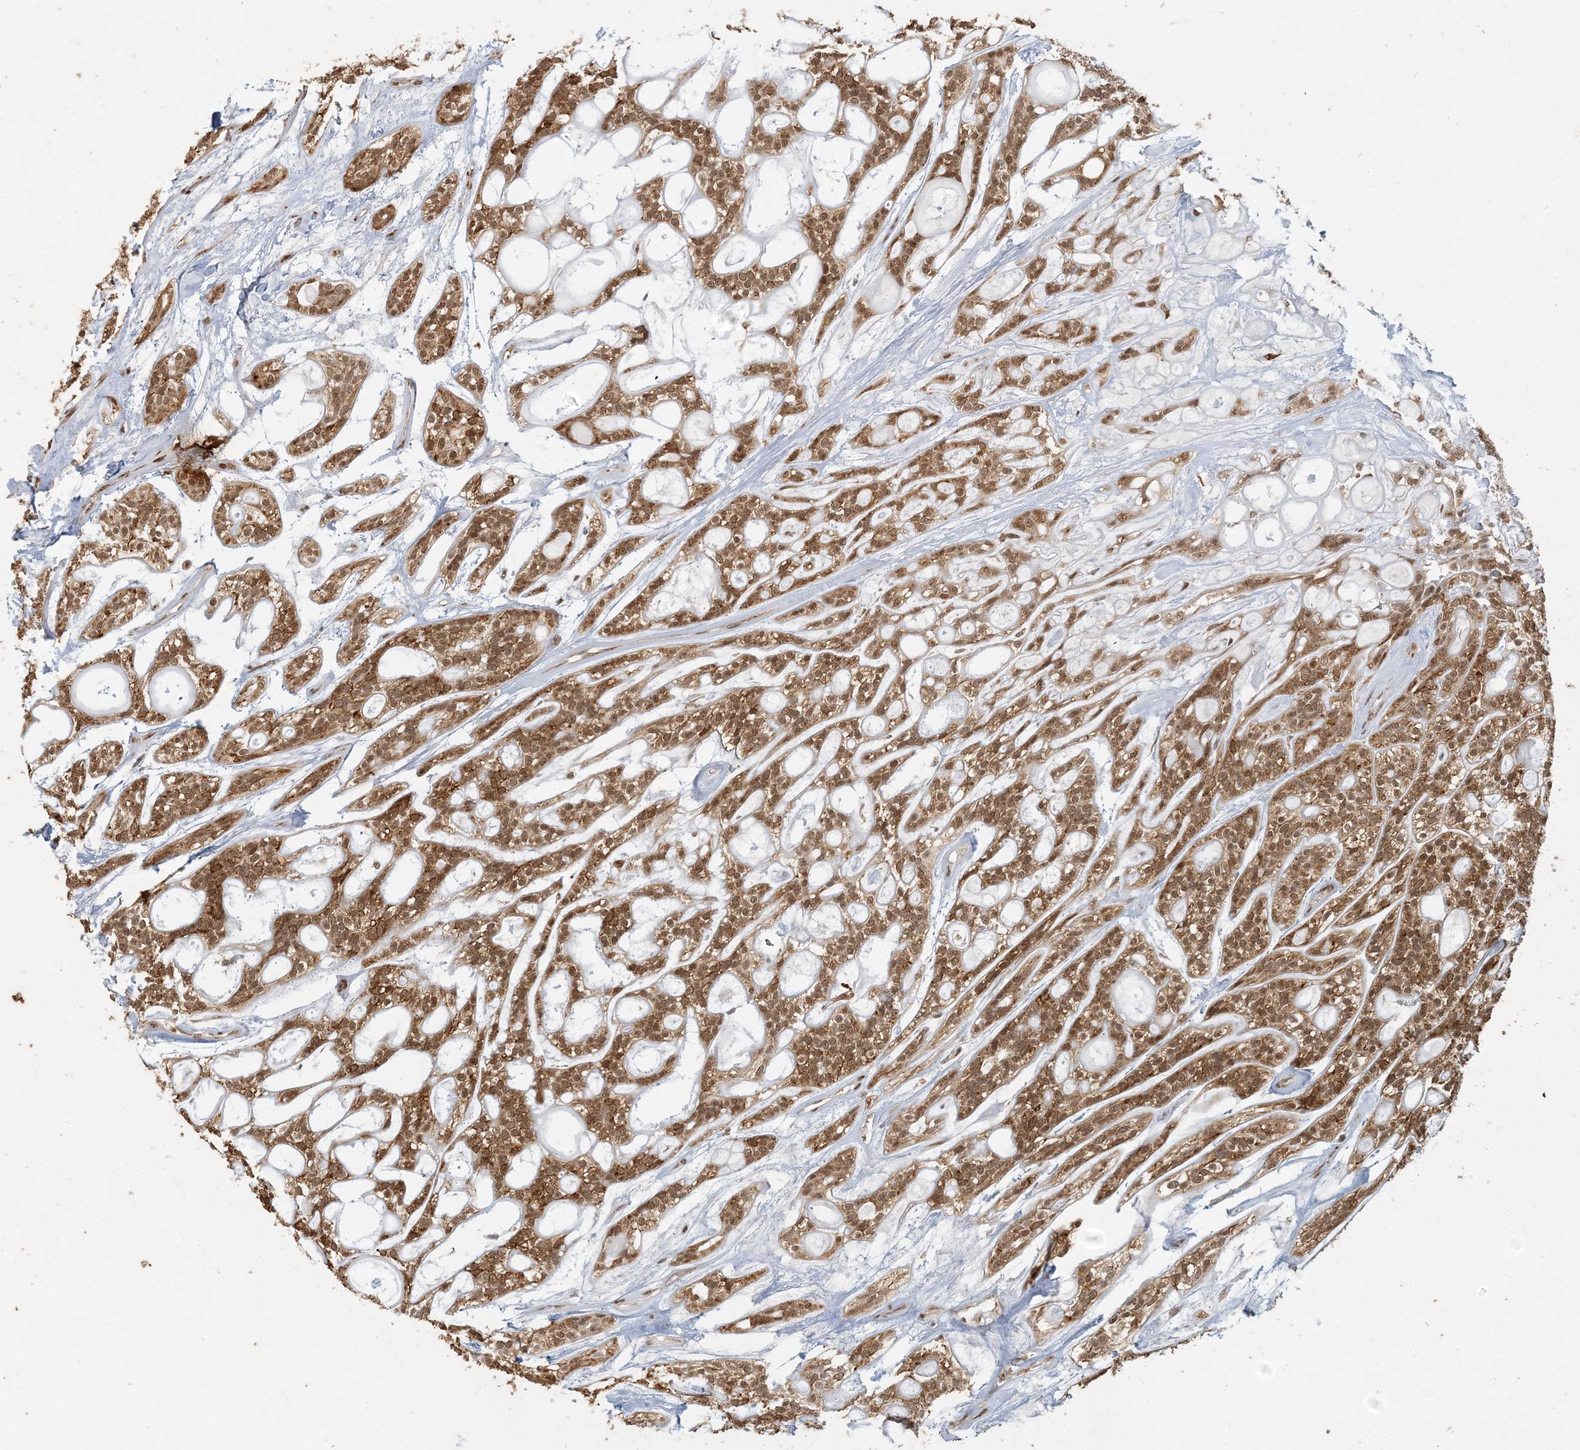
{"staining": {"intensity": "strong", "quantity": ">75%", "location": "cytoplasmic/membranous,nuclear"}, "tissue": "head and neck cancer", "cell_type": "Tumor cells", "image_type": "cancer", "snomed": [{"axis": "morphology", "description": "Adenocarcinoma, NOS"}, {"axis": "topography", "description": "Head-Neck"}], "caption": "This histopathology image demonstrates immunohistochemistry (IHC) staining of adenocarcinoma (head and neck), with high strong cytoplasmic/membranous and nuclear staining in approximately >75% of tumor cells.", "gene": "AK9", "patient": {"sex": "male", "age": 66}}